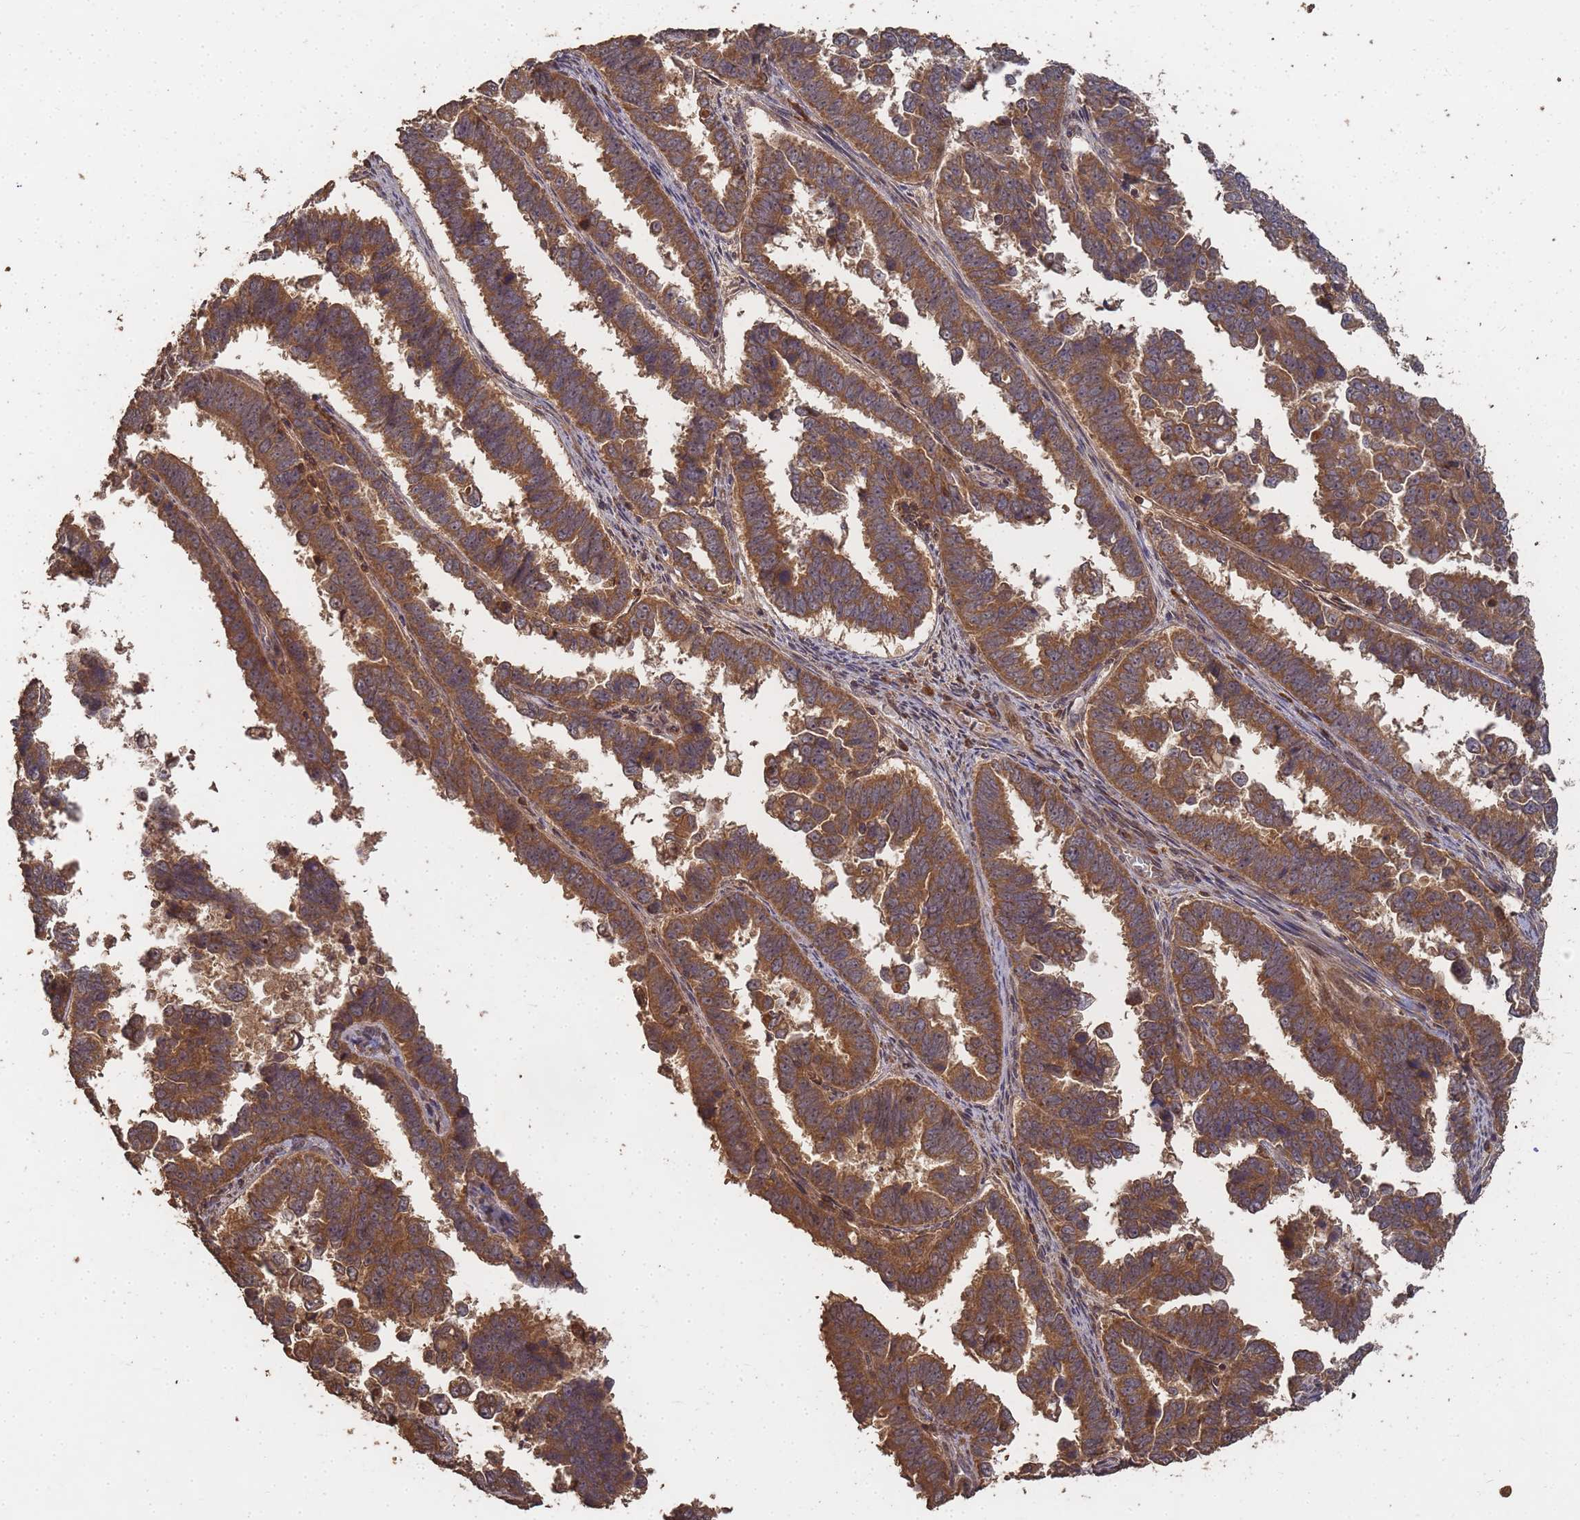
{"staining": {"intensity": "moderate", "quantity": ">75%", "location": "cytoplasmic/membranous"}, "tissue": "endometrial cancer", "cell_type": "Tumor cells", "image_type": "cancer", "snomed": [{"axis": "morphology", "description": "Adenocarcinoma, NOS"}, {"axis": "topography", "description": "Endometrium"}], "caption": "Endometrial cancer stained for a protein (brown) demonstrates moderate cytoplasmic/membranous positive positivity in approximately >75% of tumor cells.", "gene": "ALKBH1", "patient": {"sex": "female", "age": 75}}